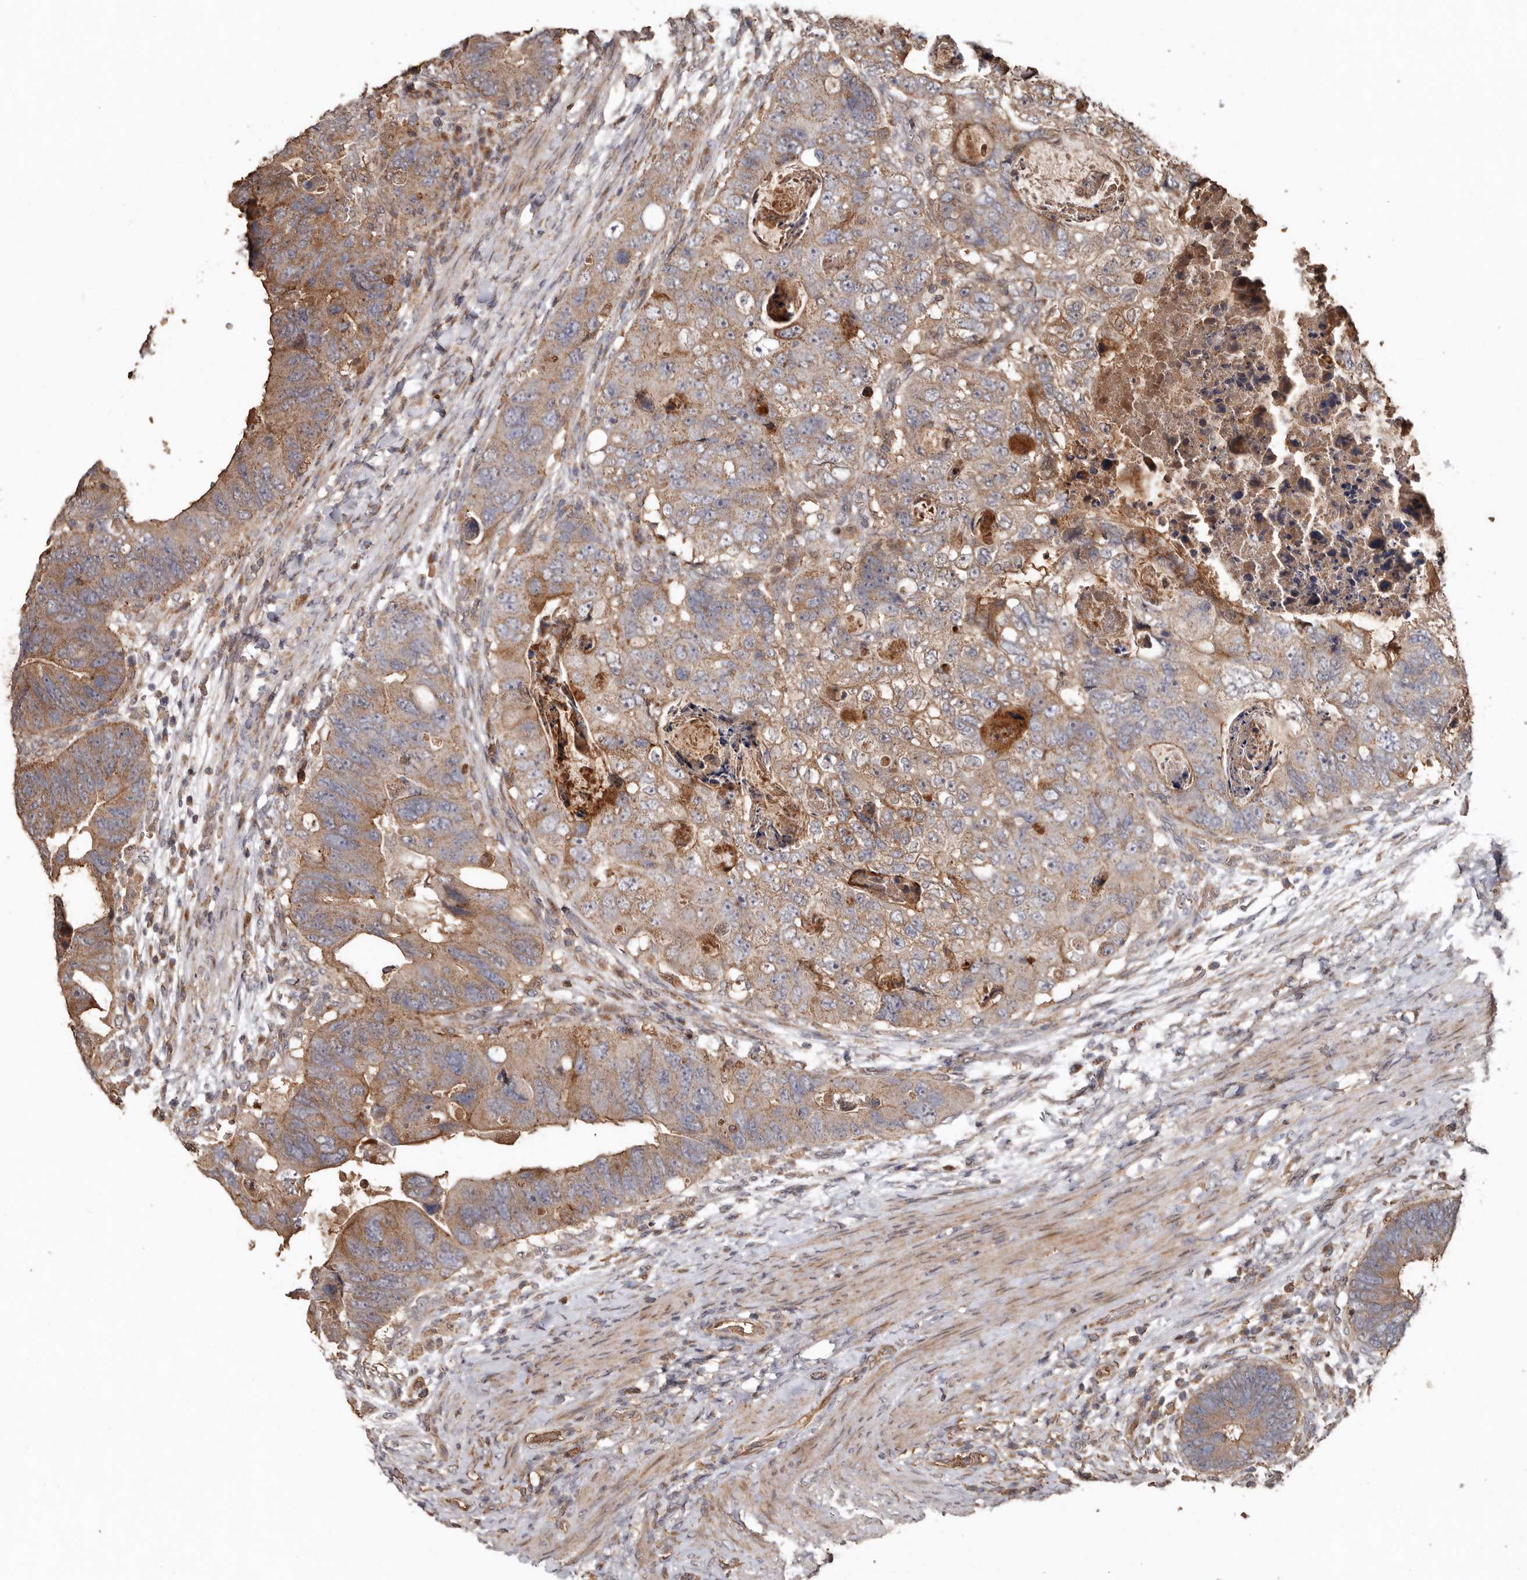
{"staining": {"intensity": "moderate", "quantity": "25%-75%", "location": "cytoplasmic/membranous"}, "tissue": "colorectal cancer", "cell_type": "Tumor cells", "image_type": "cancer", "snomed": [{"axis": "morphology", "description": "Adenocarcinoma, NOS"}, {"axis": "topography", "description": "Rectum"}], "caption": "Colorectal cancer (adenocarcinoma) stained with DAB (3,3'-diaminobenzidine) immunohistochemistry (IHC) demonstrates medium levels of moderate cytoplasmic/membranous expression in about 25%-75% of tumor cells.", "gene": "RANBP17", "patient": {"sex": "male", "age": 59}}